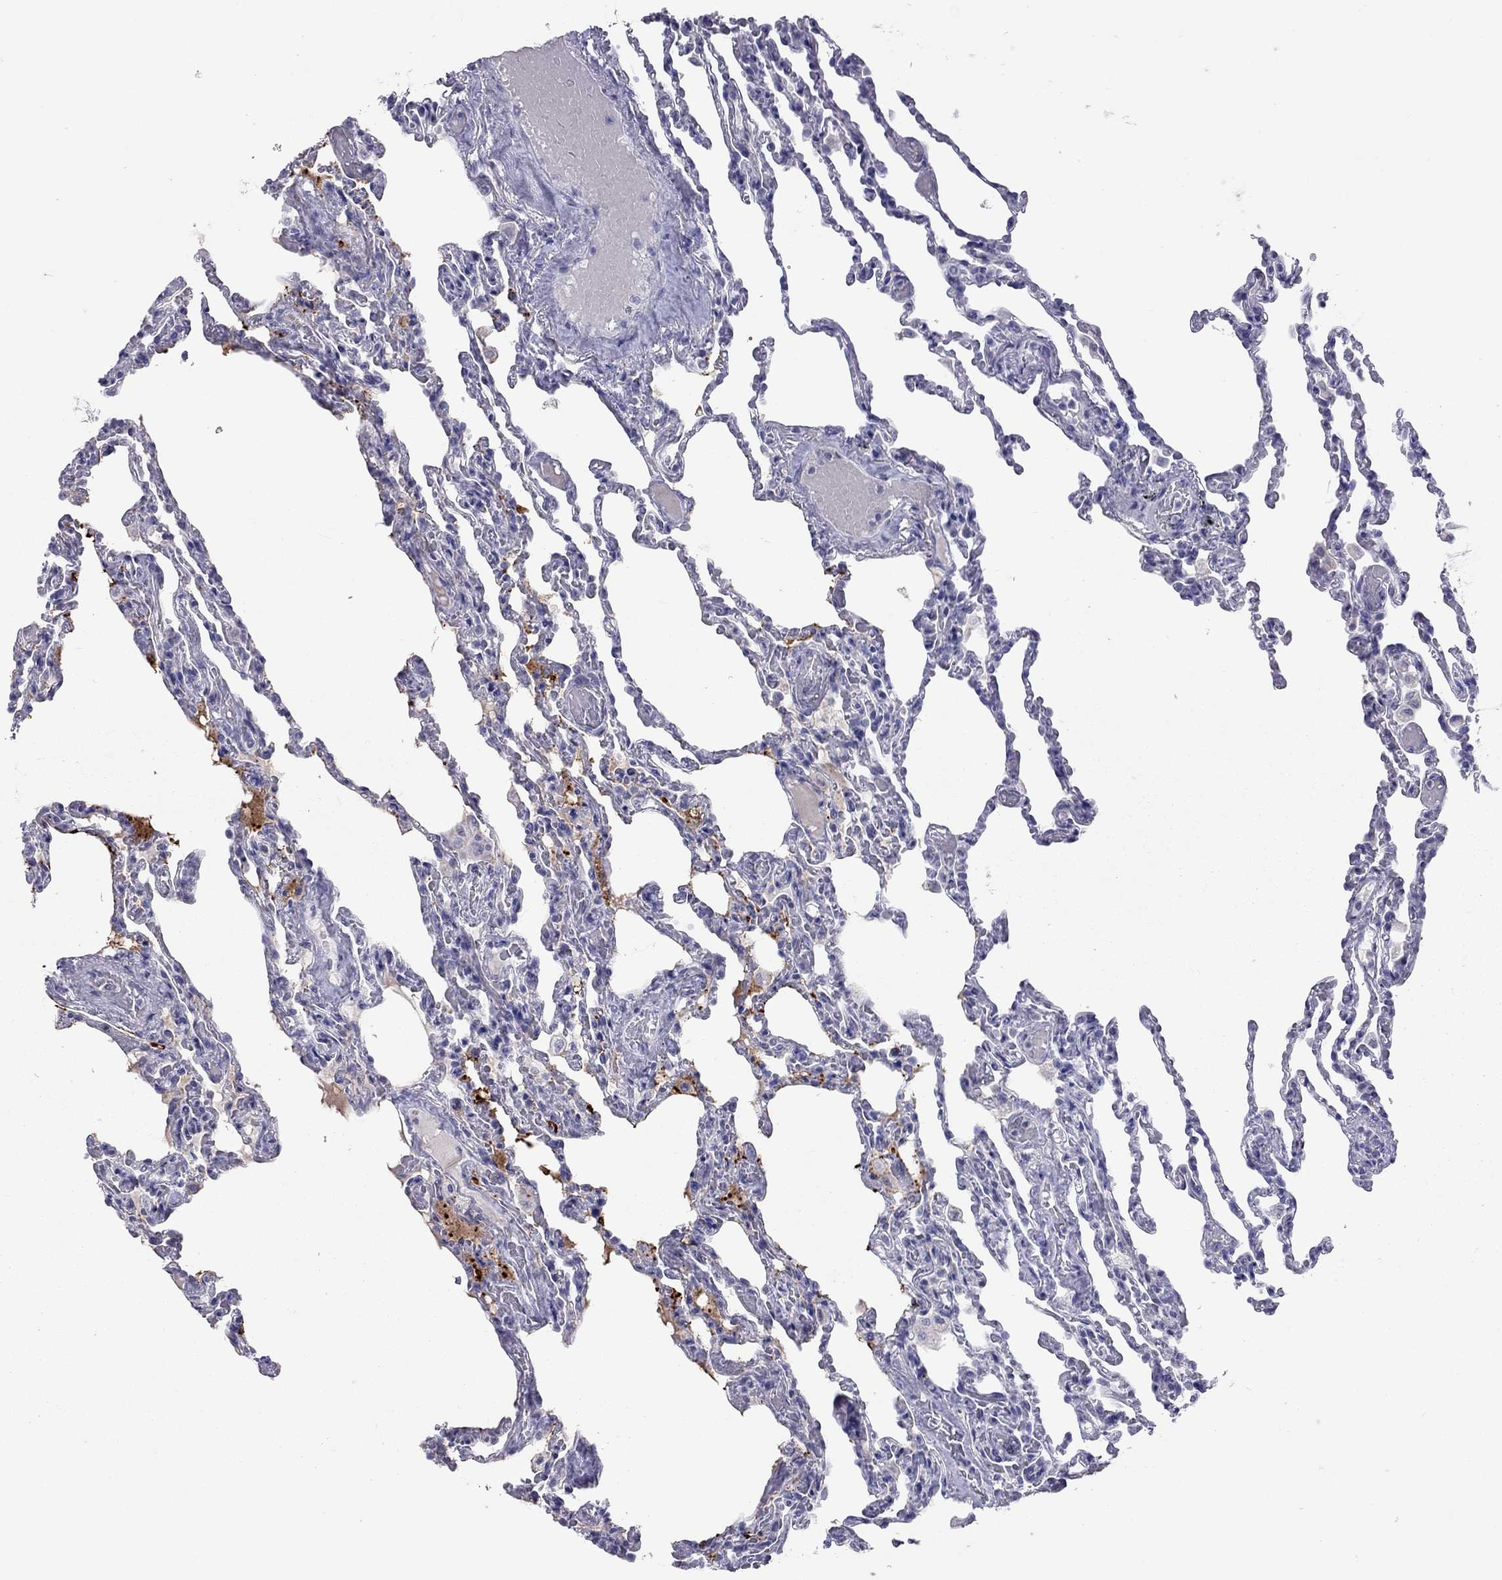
{"staining": {"intensity": "negative", "quantity": "none", "location": "none"}, "tissue": "lung", "cell_type": "Alveolar cells", "image_type": "normal", "snomed": [{"axis": "morphology", "description": "Normal tissue, NOS"}, {"axis": "topography", "description": "Lung"}], "caption": "Histopathology image shows no significant protein expression in alveolar cells of normal lung. (Immunohistochemistry, brightfield microscopy, high magnification).", "gene": "MUC16", "patient": {"sex": "female", "age": 43}}